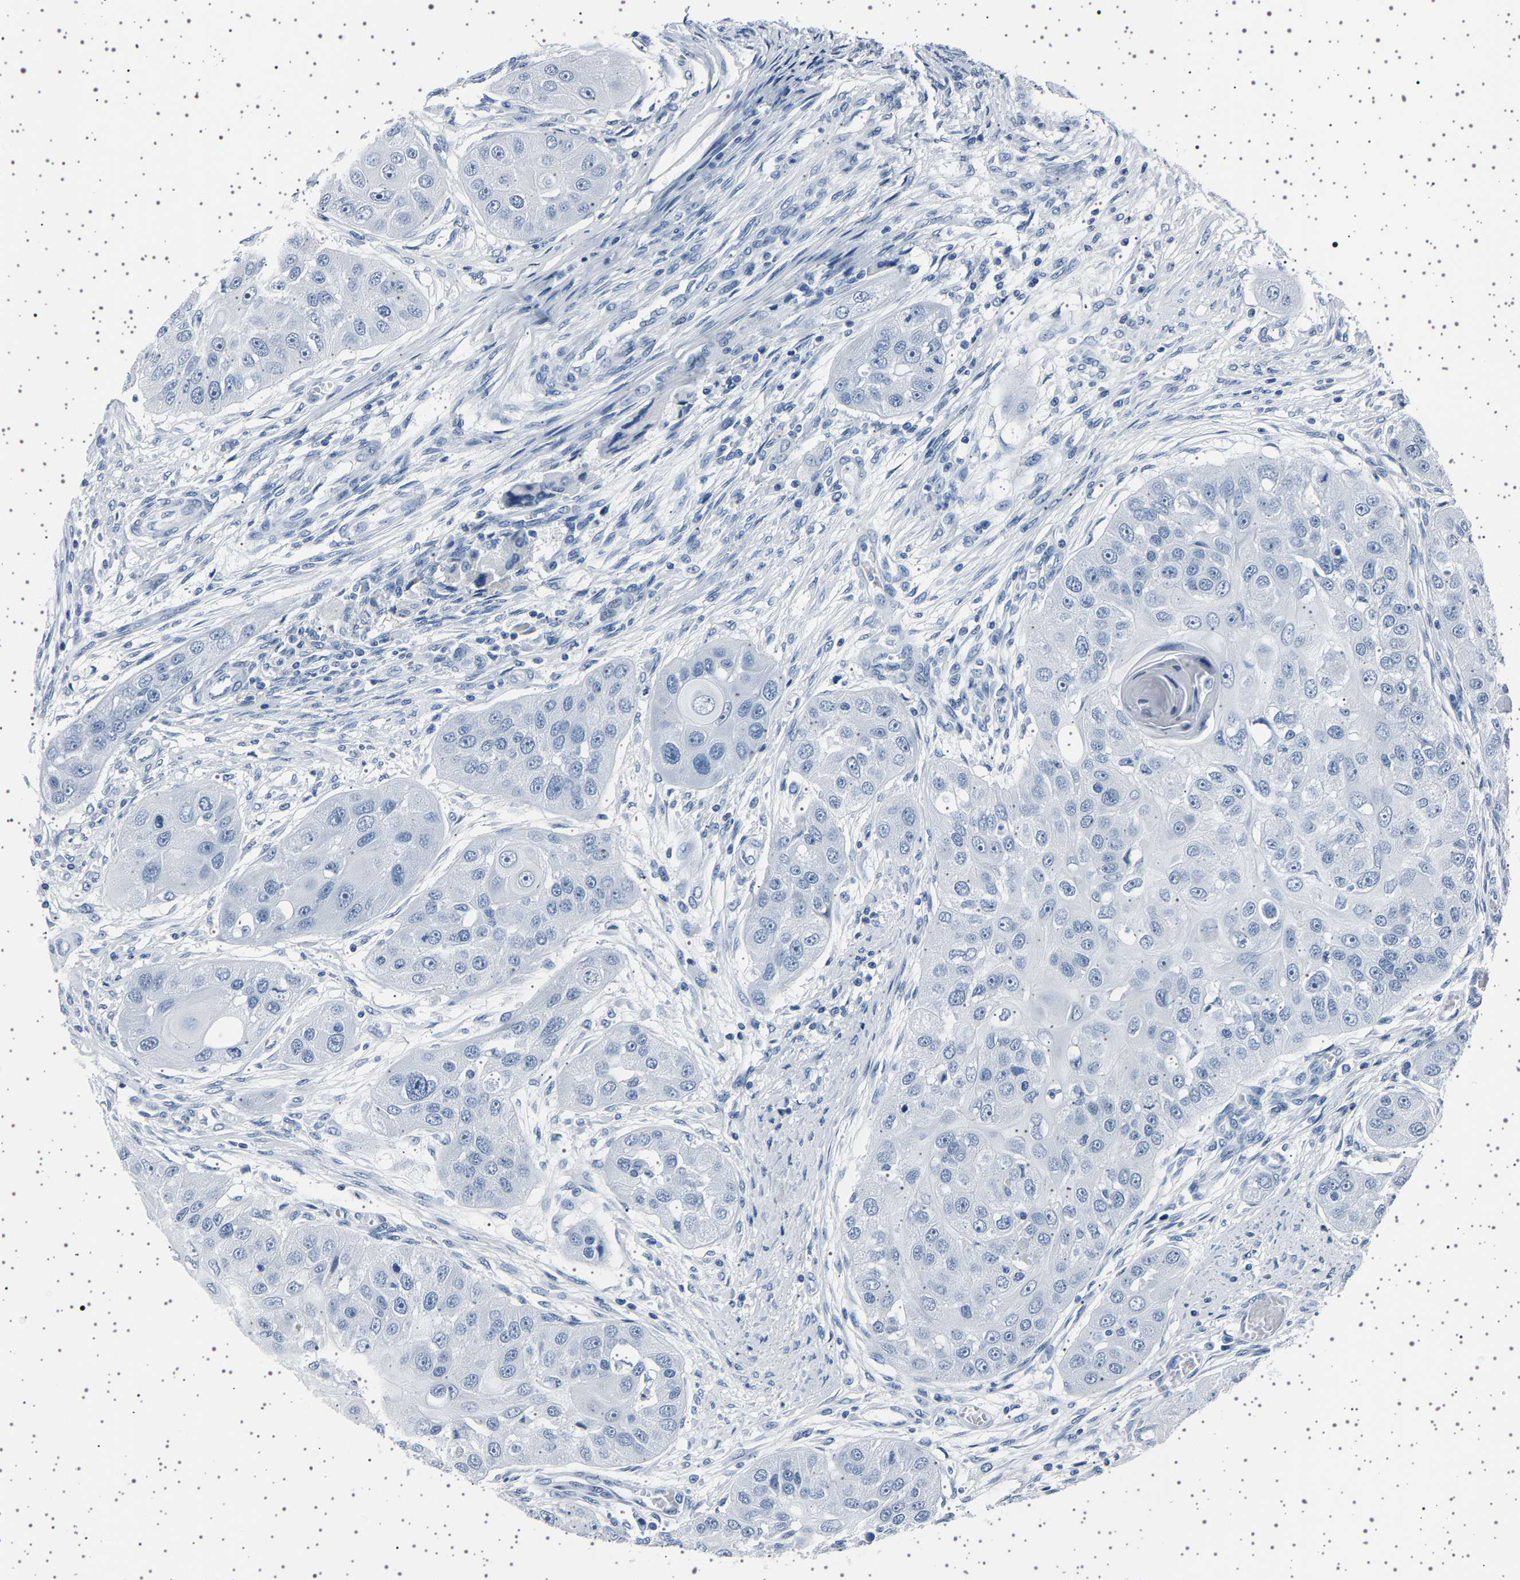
{"staining": {"intensity": "negative", "quantity": "none", "location": "none"}, "tissue": "head and neck cancer", "cell_type": "Tumor cells", "image_type": "cancer", "snomed": [{"axis": "morphology", "description": "Normal tissue, NOS"}, {"axis": "morphology", "description": "Squamous cell carcinoma, NOS"}, {"axis": "topography", "description": "Skeletal muscle"}, {"axis": "topography", "description": "Head-Neck"}], "caption": "This is a photomicrograph of immunohistochemistry (IHC) staining of head and neck cancer (squamous cell carcinoma), which shows no staining in tumor cells.", "gene": "TFF3", "patient": {"sex": "male", "age": 51}}